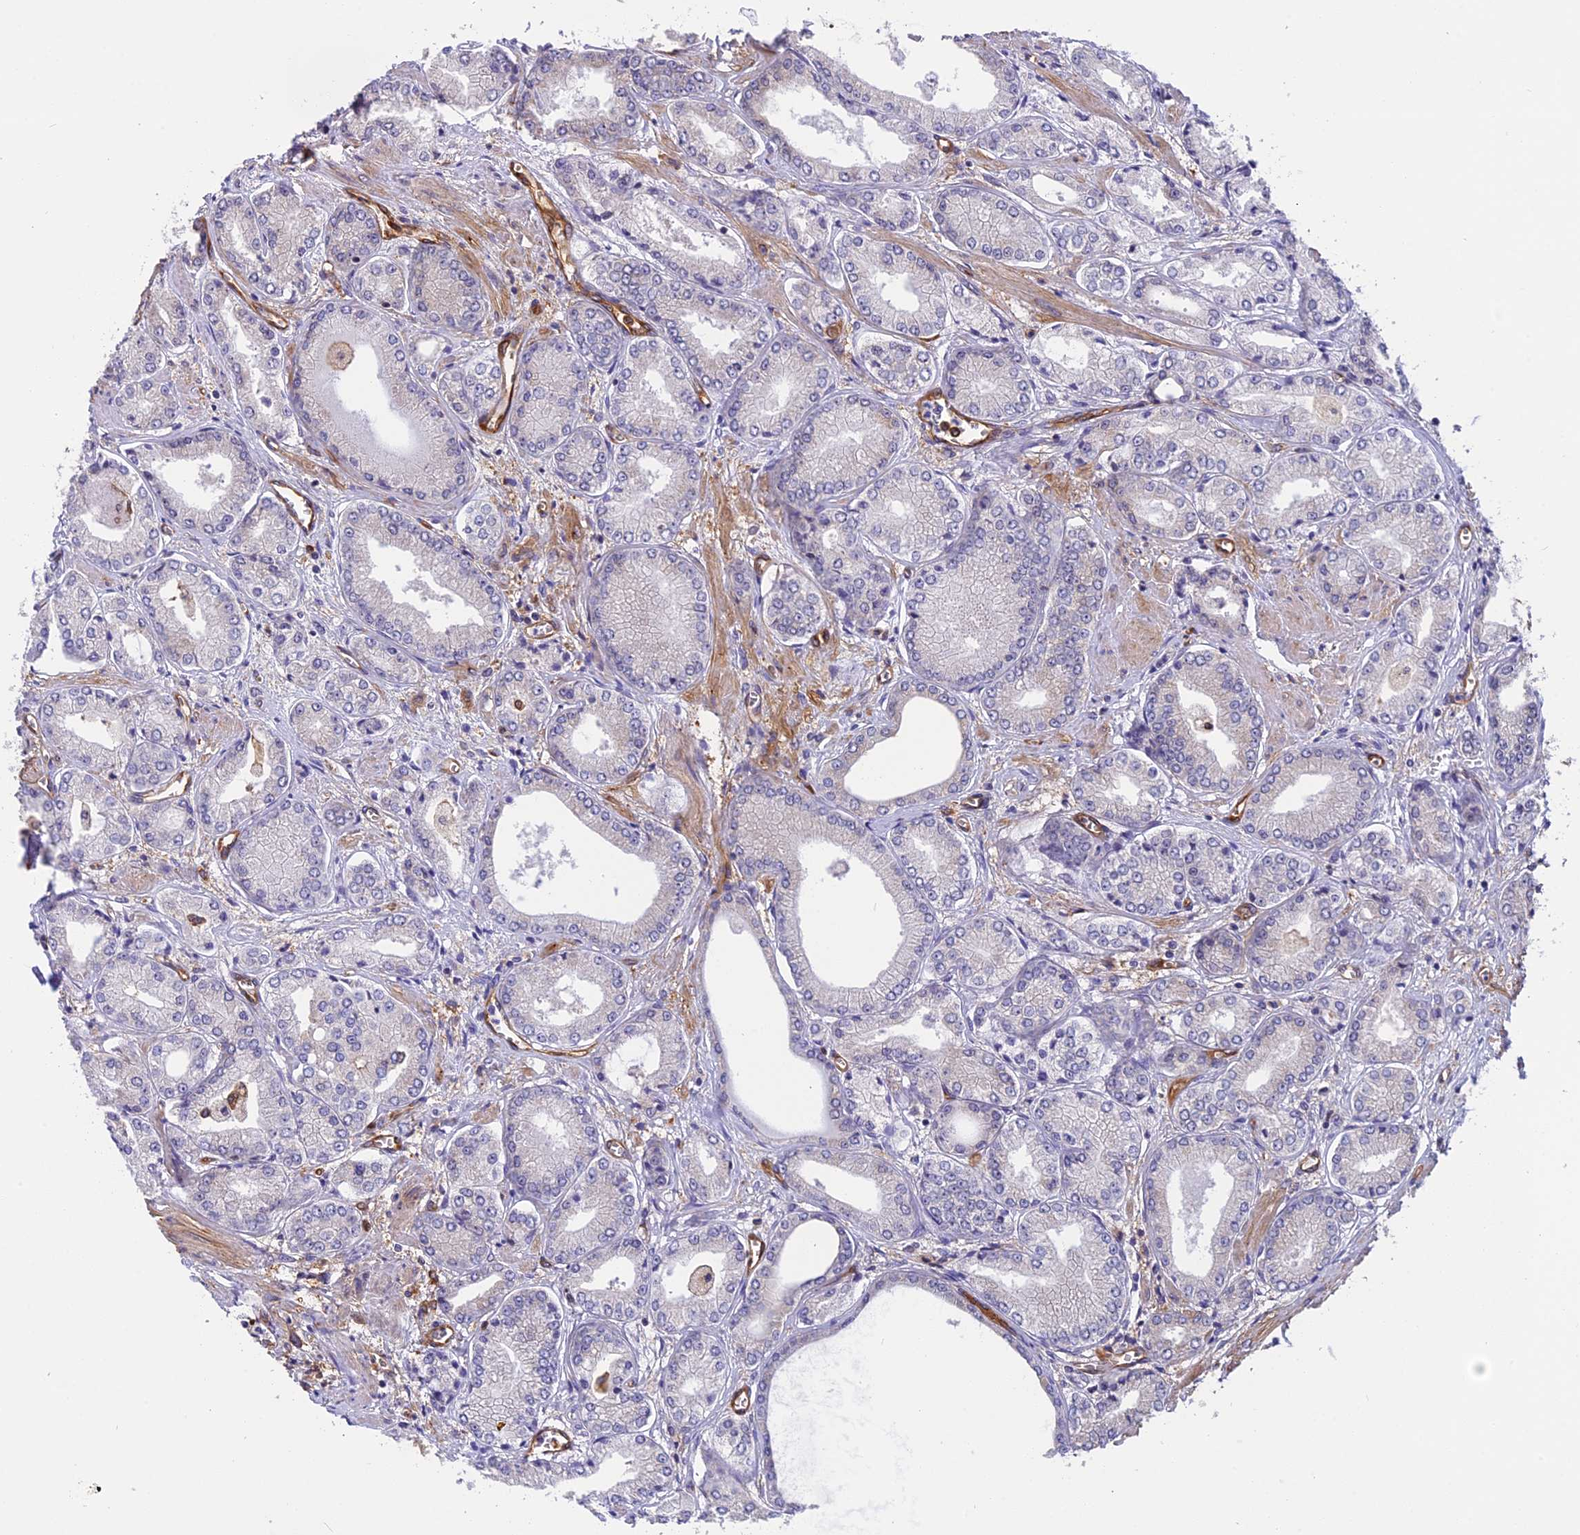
{"staining": {"intensity": "negative", "quantity": "none", "location": "none"}, "tissue": "prostate cancer", "cell_type": "Tumor cells", "image_type": "cancer", "snomed": [{"axis": "morphology", "description": "Adenocarcinoma, Low grade"}, {"axis": "topography", "description": "Prostate"}], "caption": "Prostate cancer was stained to show a protein in brown. There is no significant positivity in tumor cells. Brightfield microscopy of IHC stained with DAB (brown) and hematoxylin (blue), captured at high magnification.", "gene": "EHBP1L1", "patient": {"sex": "male", "age": 60}}